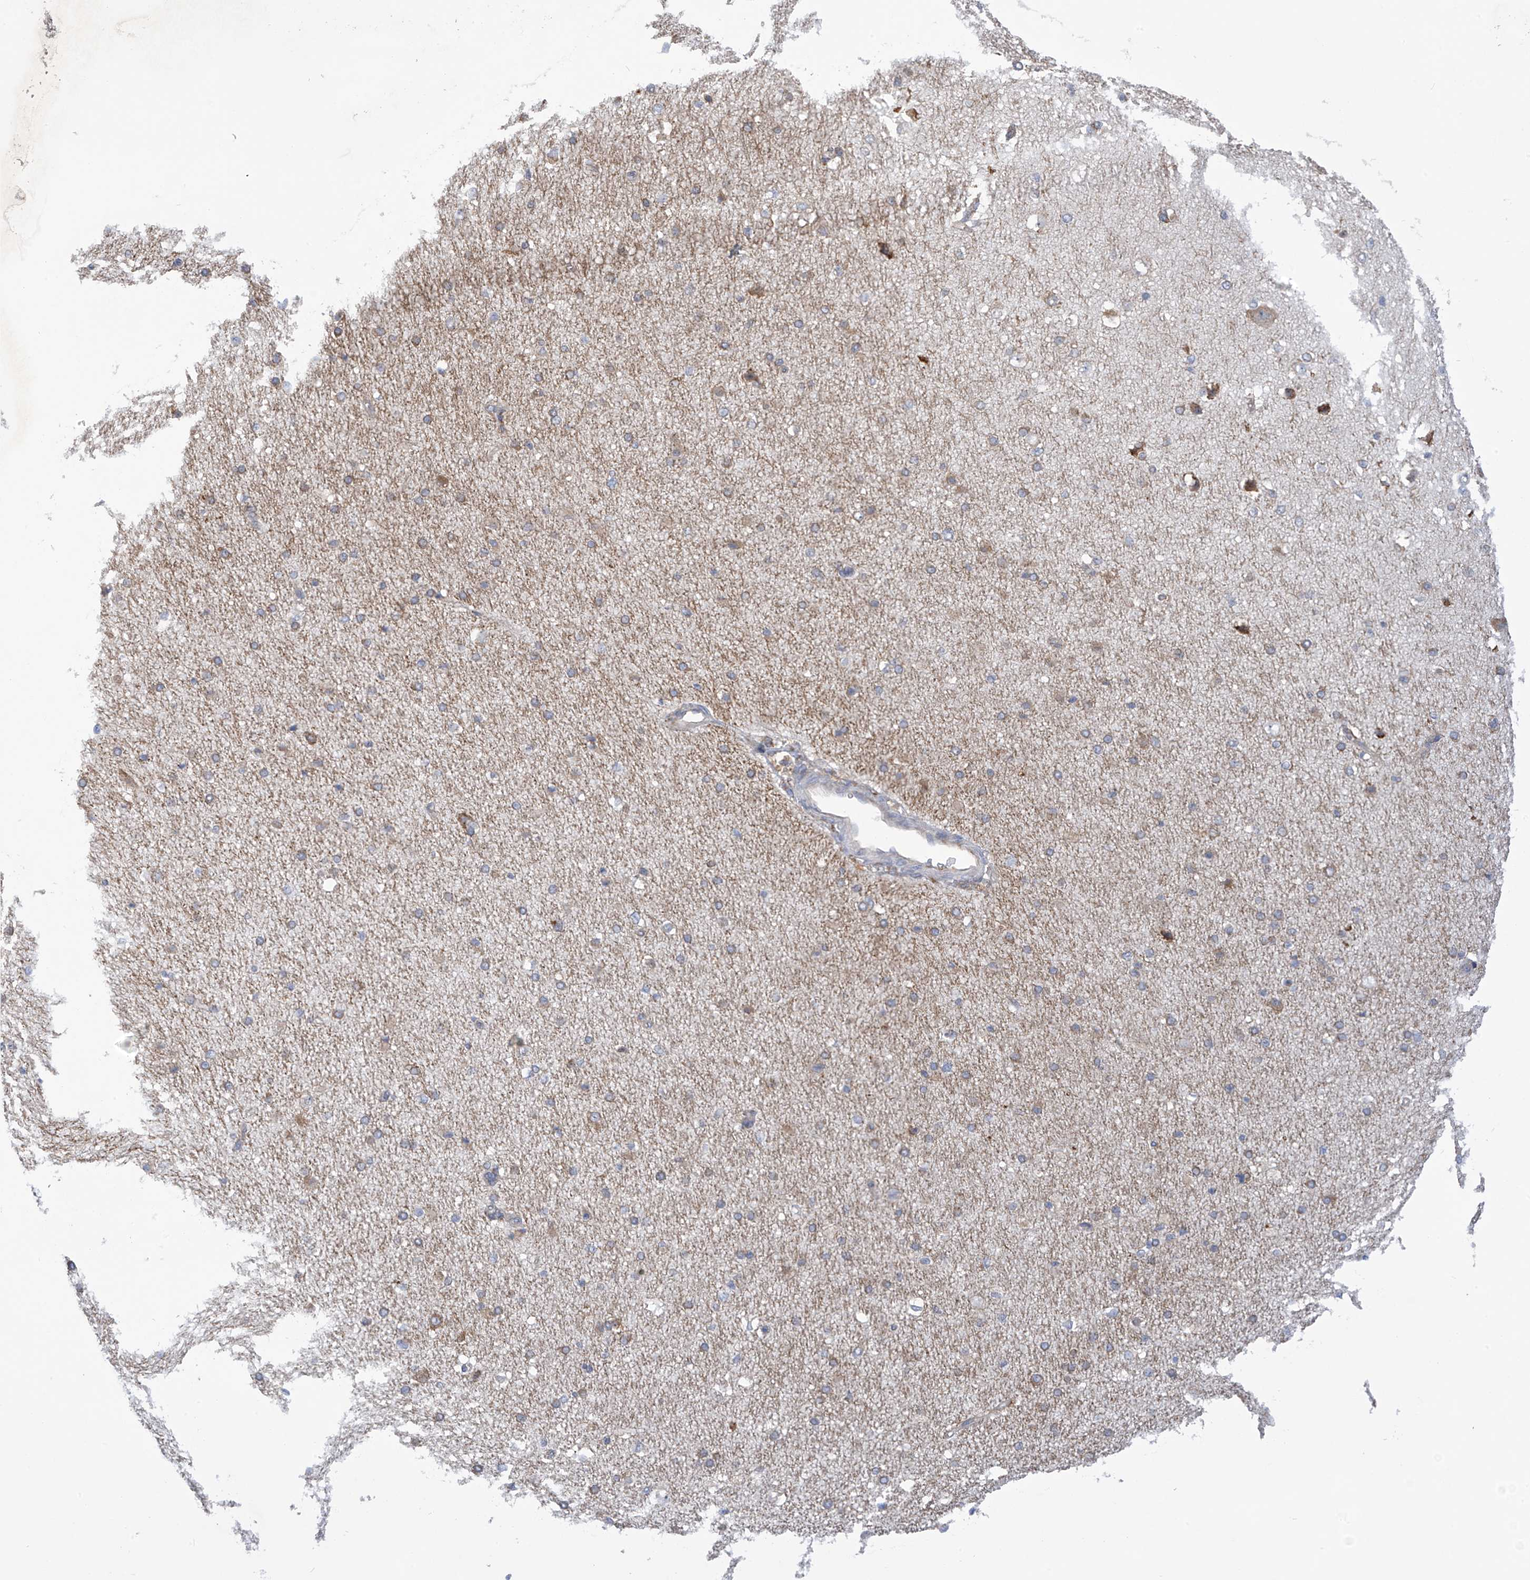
{"staining": {"intensity": "weak", "quantity": ">75%", "location": "cytoplasmic/membranous"}, "tissue": "cerebral cortex", "cell_type": "Endothelial cells", "image_type": "normal", "snomed": [{"axis": "morphology", "description": "Normal tissue, NOS"}, {"axis": "morphology", "description": "Developmental malformation"}, {"axis": "topography", "description": "Cerebral cortex"}], "caption": "Protein staining reveals weak cytoplasmic/membranous expression in about >75% of endothelial cells in benign cerebral cortex.", "gene": "KIAA1522", "patient": {"sex": "female", "age": 30}}